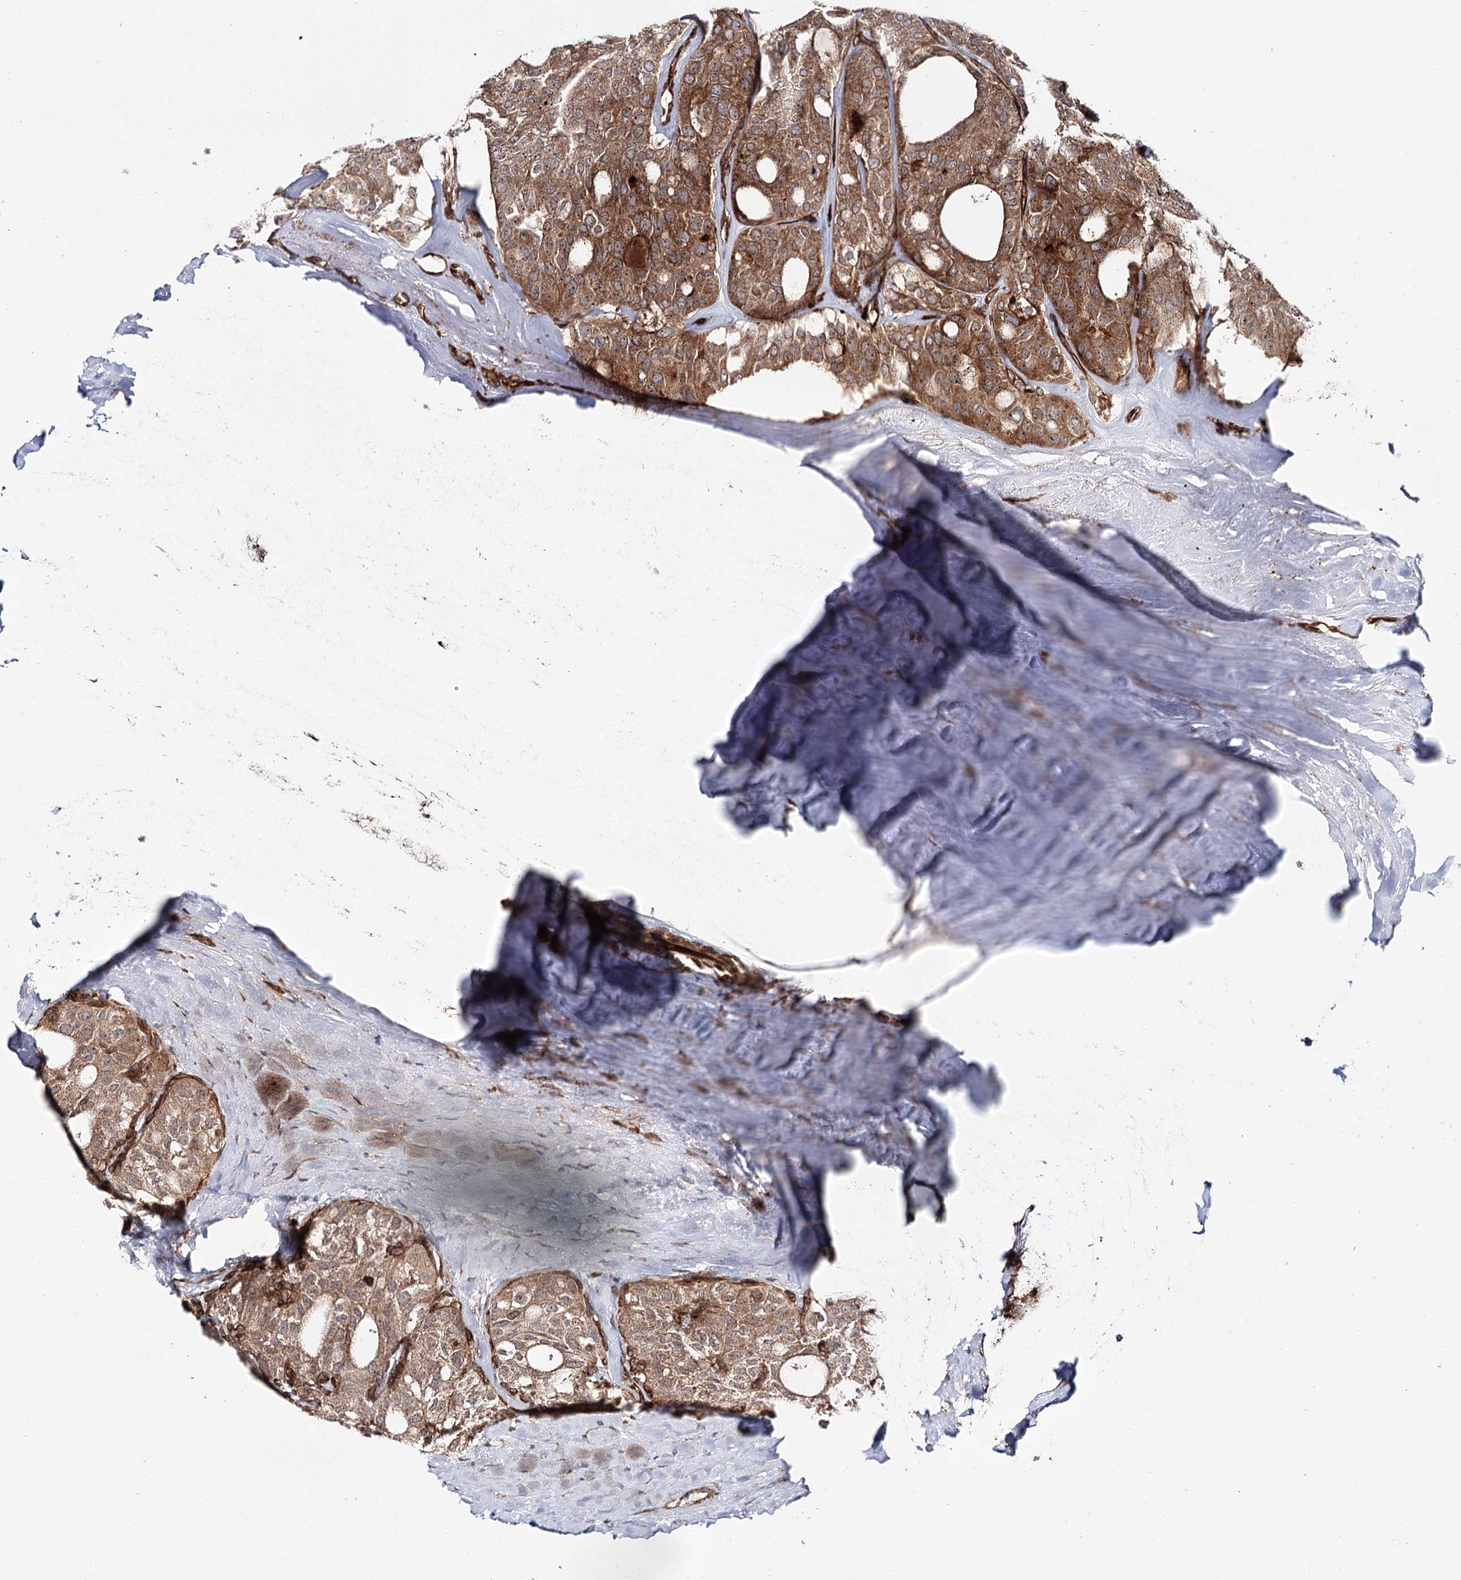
{"staining": {"intensity": "moderate", "quantity": ">75%", "location": "cytoplasmic/membranous,nuclear"}, "tissue": "thyroid cancer", "cell_type": "Tumor cells", "image_type": "cancer", "snomed": [{"axis": "morphology", "description": "Follicular adenoma carcinoma, NOS"}, {"axis": "topography", "description": "Thyroid gland"}], "caption": "Protein expression analysis of thyroid follicular adenoma carcinoma shows moderate cytoplasmic/membranous and nuclear positivity in about >75% of tumor cells. (Stains: DAB (3,3'-diaminobenzidine) in brown, nuclei in blue, Microscopy: brightfield microscopy at high magnification).", "gene": "MKNK1", "patient": {"sex": "male", "age": 75}}